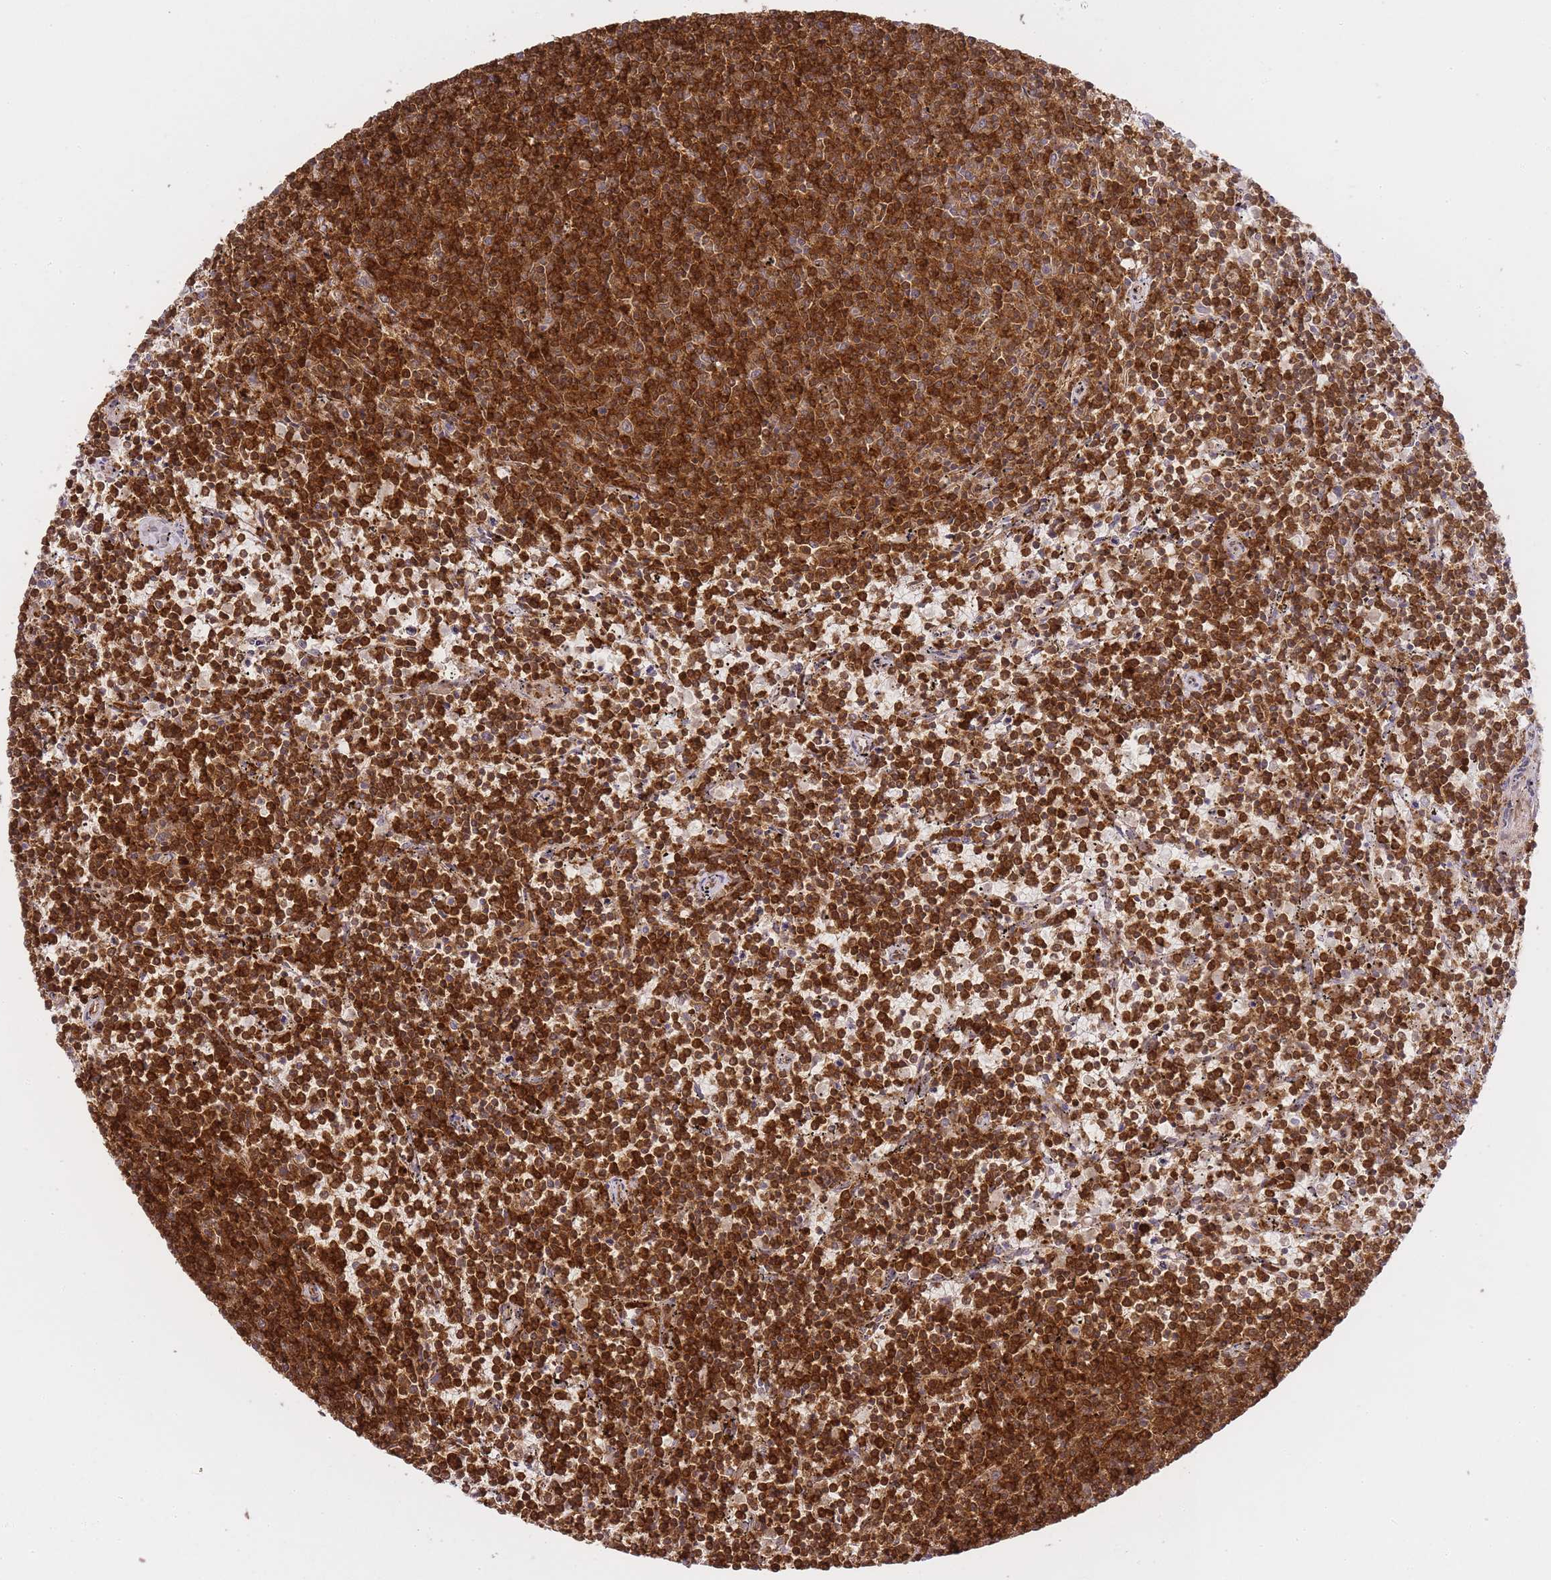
{"staining": {"intensity": "strong", "quantity": ">75%", "location": "cytoplasmic/membranous"}, "tissue": "lymphoma", "cell_type": "Tumor cells", "image_type": "cancer", "snomed": [{"axis": "morphology", "description": "Malignant lymphoma, non-Hodgkin's type, Low grade"}, {"axis": "topography", "description": "Spleen"}], "caption": "Lymphoma was stained to show a protein in brown. There is high levels of strong cytoplasmic/membranous positivity in approximately >75% of tumor cells.", "gene": "MSN", "patient": {"sex": "female", "age": 50}}